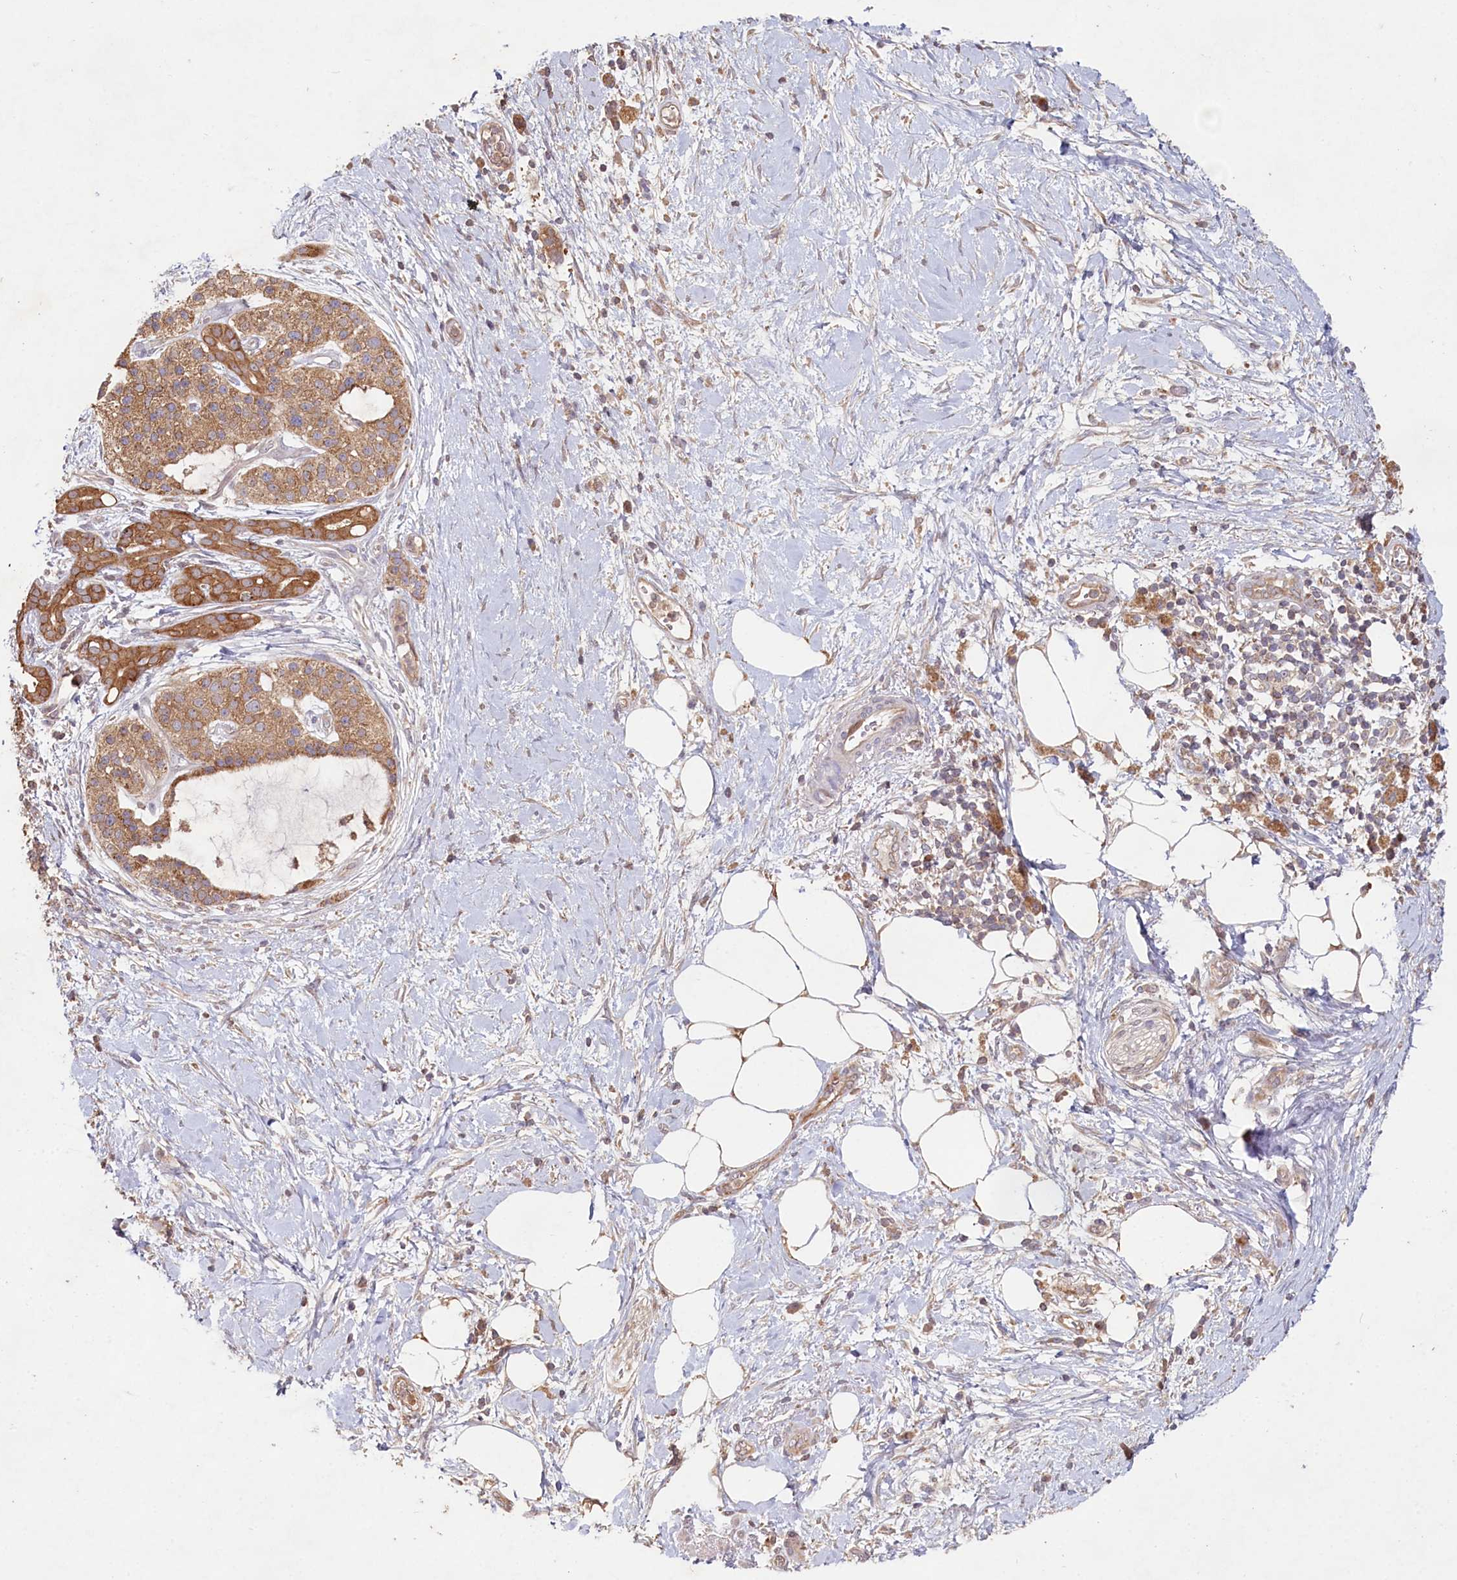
{"staining": {"intensity": "moderate", "quantity": ">75%", "location": "cytoplasmic/membranous"}, "tissue": "pancreatic cancer", "cell_type": "Tumor cells", "image_type": "cancer", "snomed": [{"axis": "morphology", "description": "Adenocarcinoma, NOS"}, {"axis": "topography", "description": "Pancreas"}], "caption": "This image displays IHC staining of human pancreatic cancer, with medium moderate cytoplasmic/membranous positivity in approximately >75% of tumor cells.", "gene": "HAL", "patient": {"sex": "male", "age": 58}}